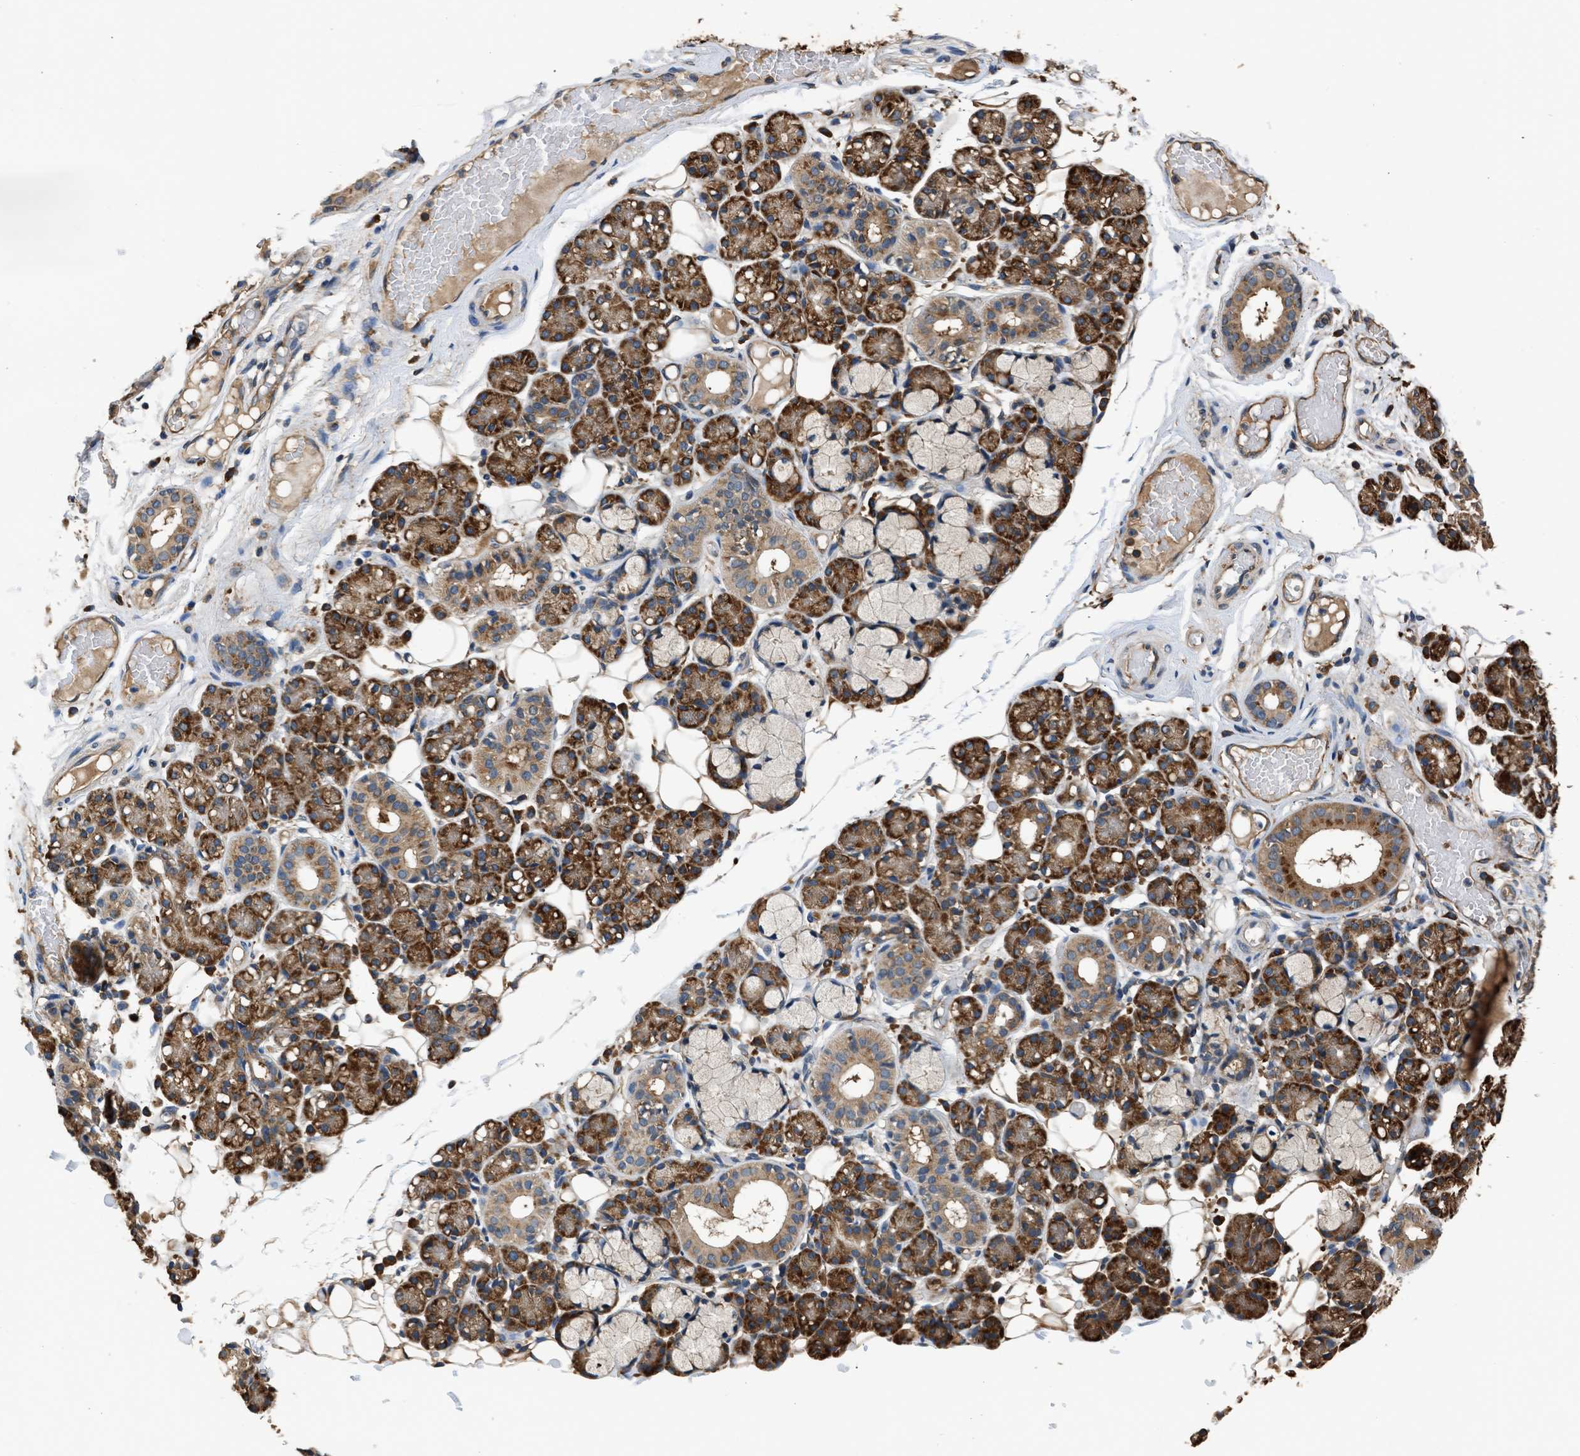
{"staining": {"intensity": "strong", "quantity": ">75%", "location": "cytoplasmic/membranous"}, "tissue": "salivary gland", "cell_type": "Glandular cells", "image_type": "normal", "snomed": [{"axis": "morphology", "description": "Normal tissue, NOS"}, {"axis": "topography", "description": "Salivary gland"}], "caption": "Immunohistochemistry (IHC) of unremarkable human salivary gland demonstrates high levels of strong cytoplasmic/membranous staining in approximately >75% of glandular cells.", "gene": "SLC36A4", "patient": {"sex": "male", "age": 63}}